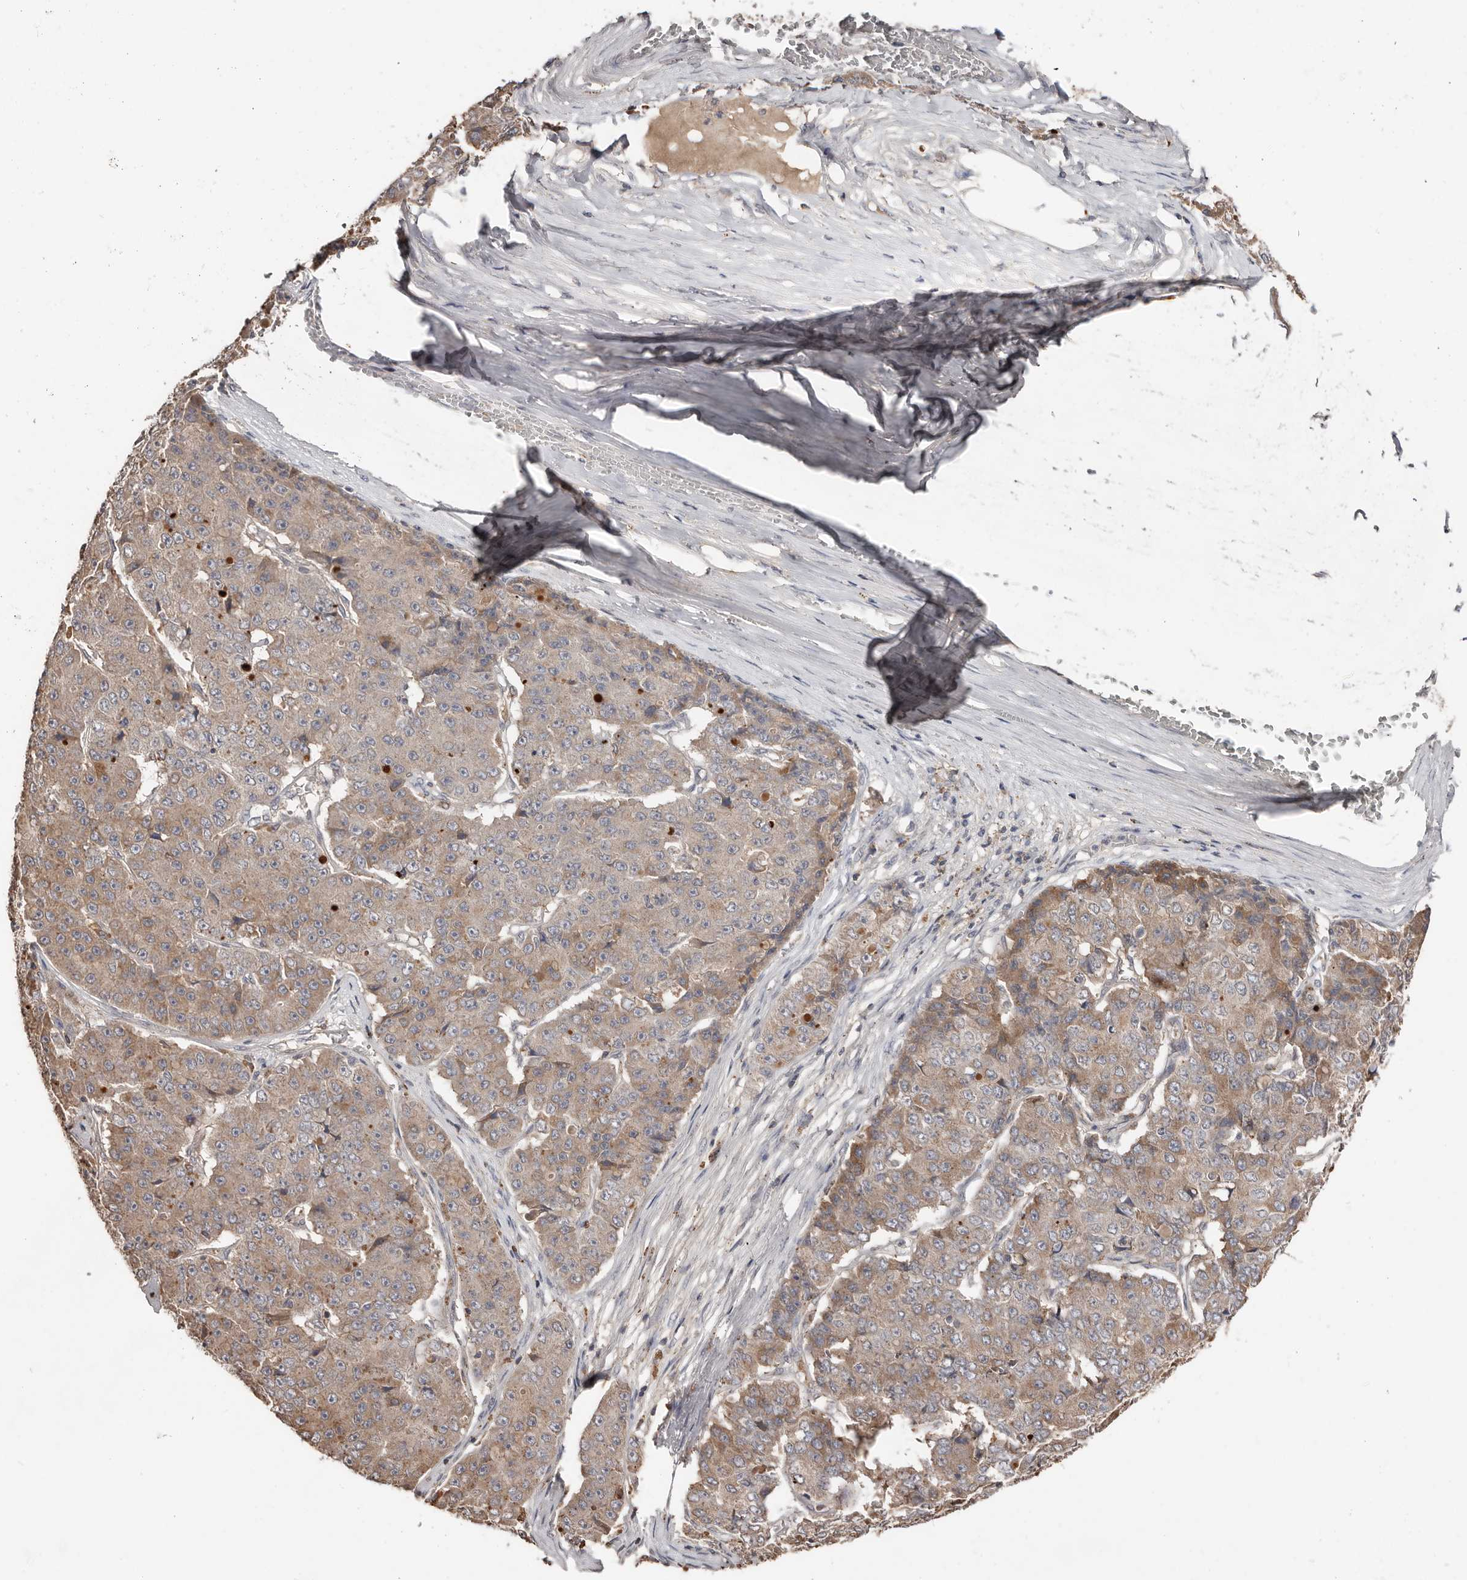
{"staining": {"intensity": "moderate", "quantity": "25%-75%", "location": "cytoplasmic/membranous"}, "tissue": "pancreatic cancer", "cell_type": "Tumor cells", "image_type": "cancer", "snomed": [{"axis": "morphology", "description": "Adenocarcinoma, NOS"}, {"axis": "topography", "description": "Pancreas"}], "caption": "DAB immunohistochemical staining of pancreatic cancer (adenocarcinoma) displays moderate cytoplasmic/membranous protein expression in about 25%-75% of tumor cells.", "gene": "SLC39A2", "patient": {"sex": "male", "age": 50}}